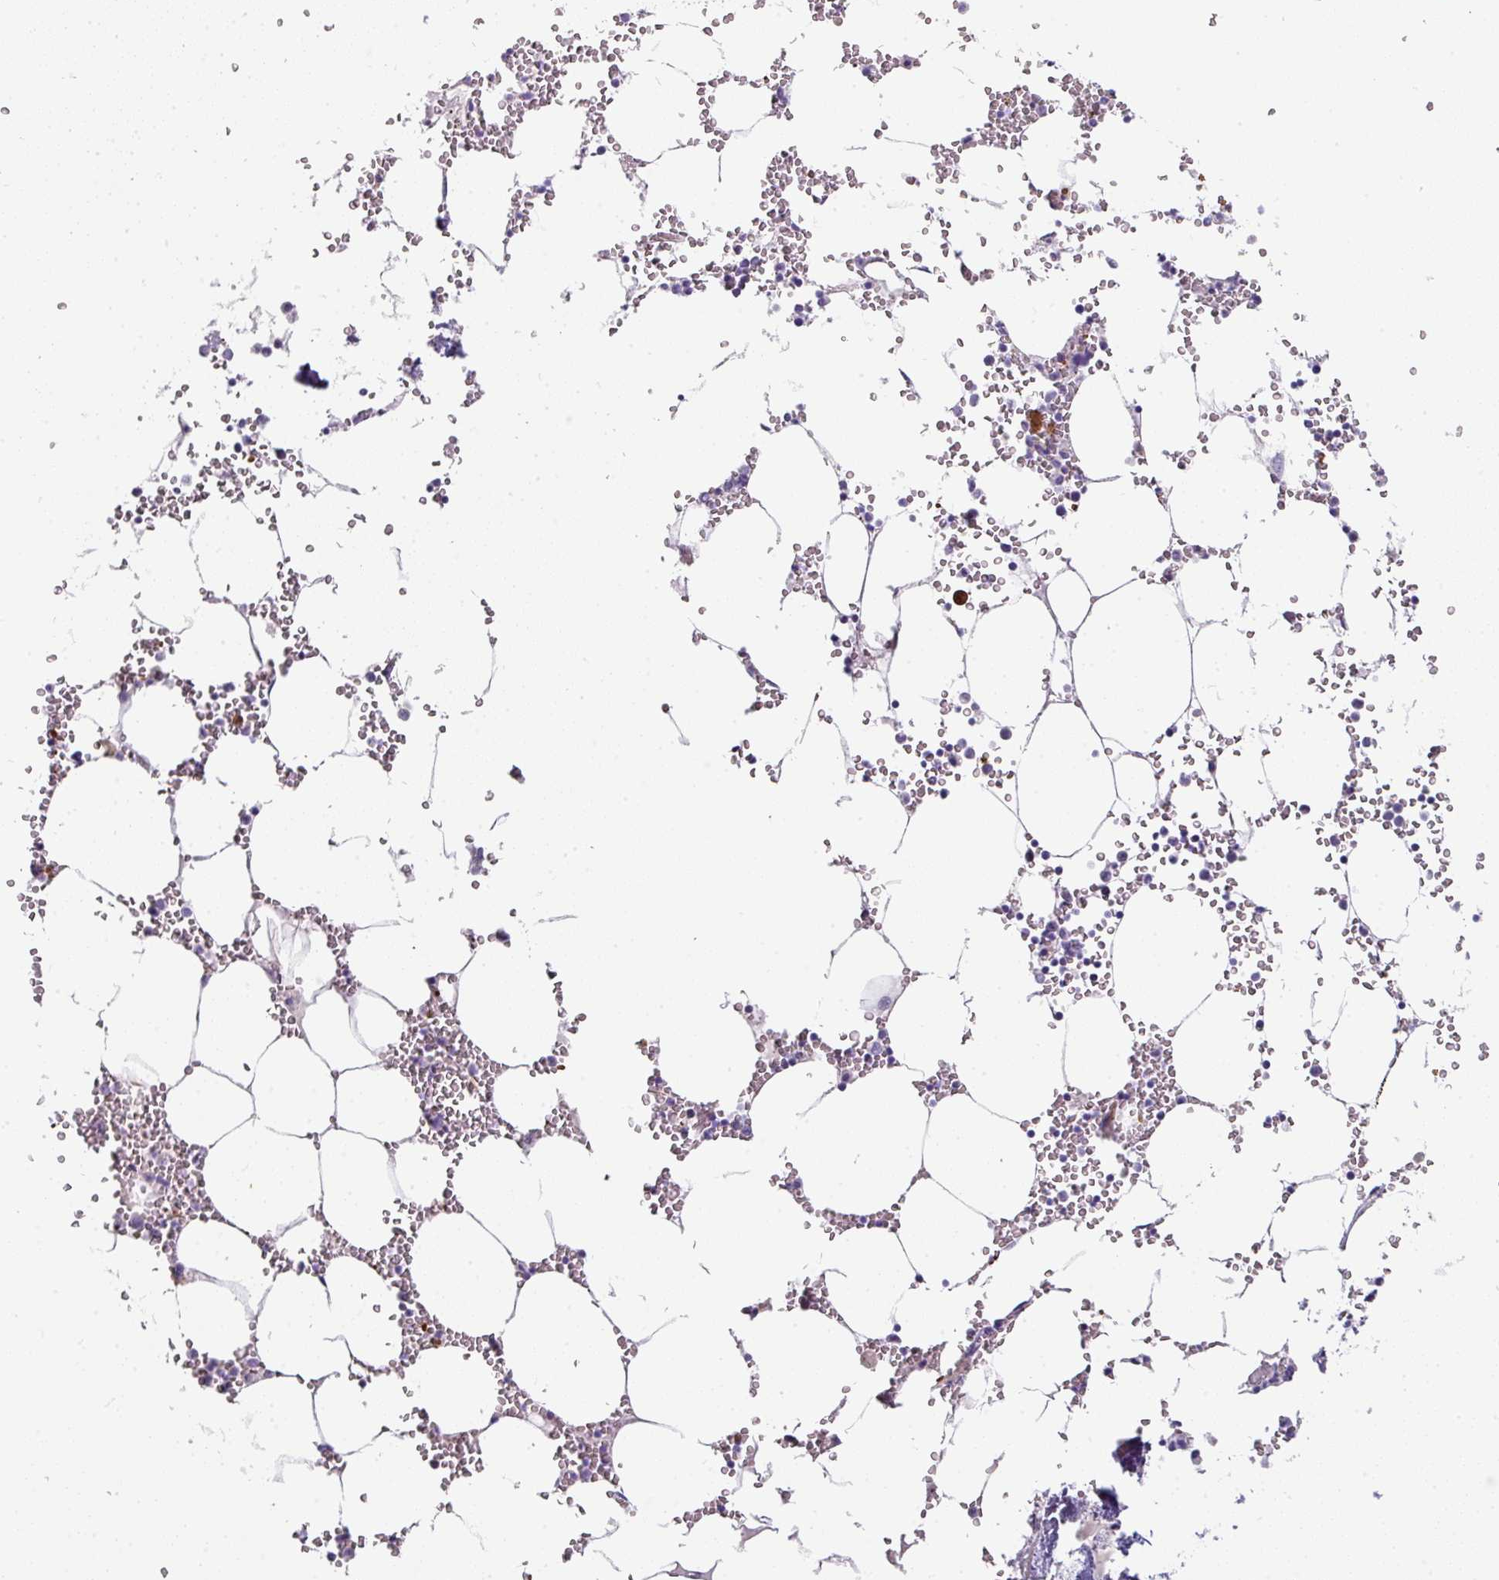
{"staining": {"intensity": "negative", "quantity": "none", "location": "none"}, "tissue": "bone marrow", "cell_type": "Hematopoietic cells", "image_type": "normal", "snomed": [{"axis": "morphology", "description": "Normal tissue, NOS"}, {"axis": "topography", "description": "Bone marrow"}], "caption": "Immunohistochemistry (IHC) histopathology image of normal human bone marrow stained for a protein (brown), which exhibits no expression in hematopoietic cells.", "gene": "OR52N1", "patient": {"sex": "male", "age": 54}}